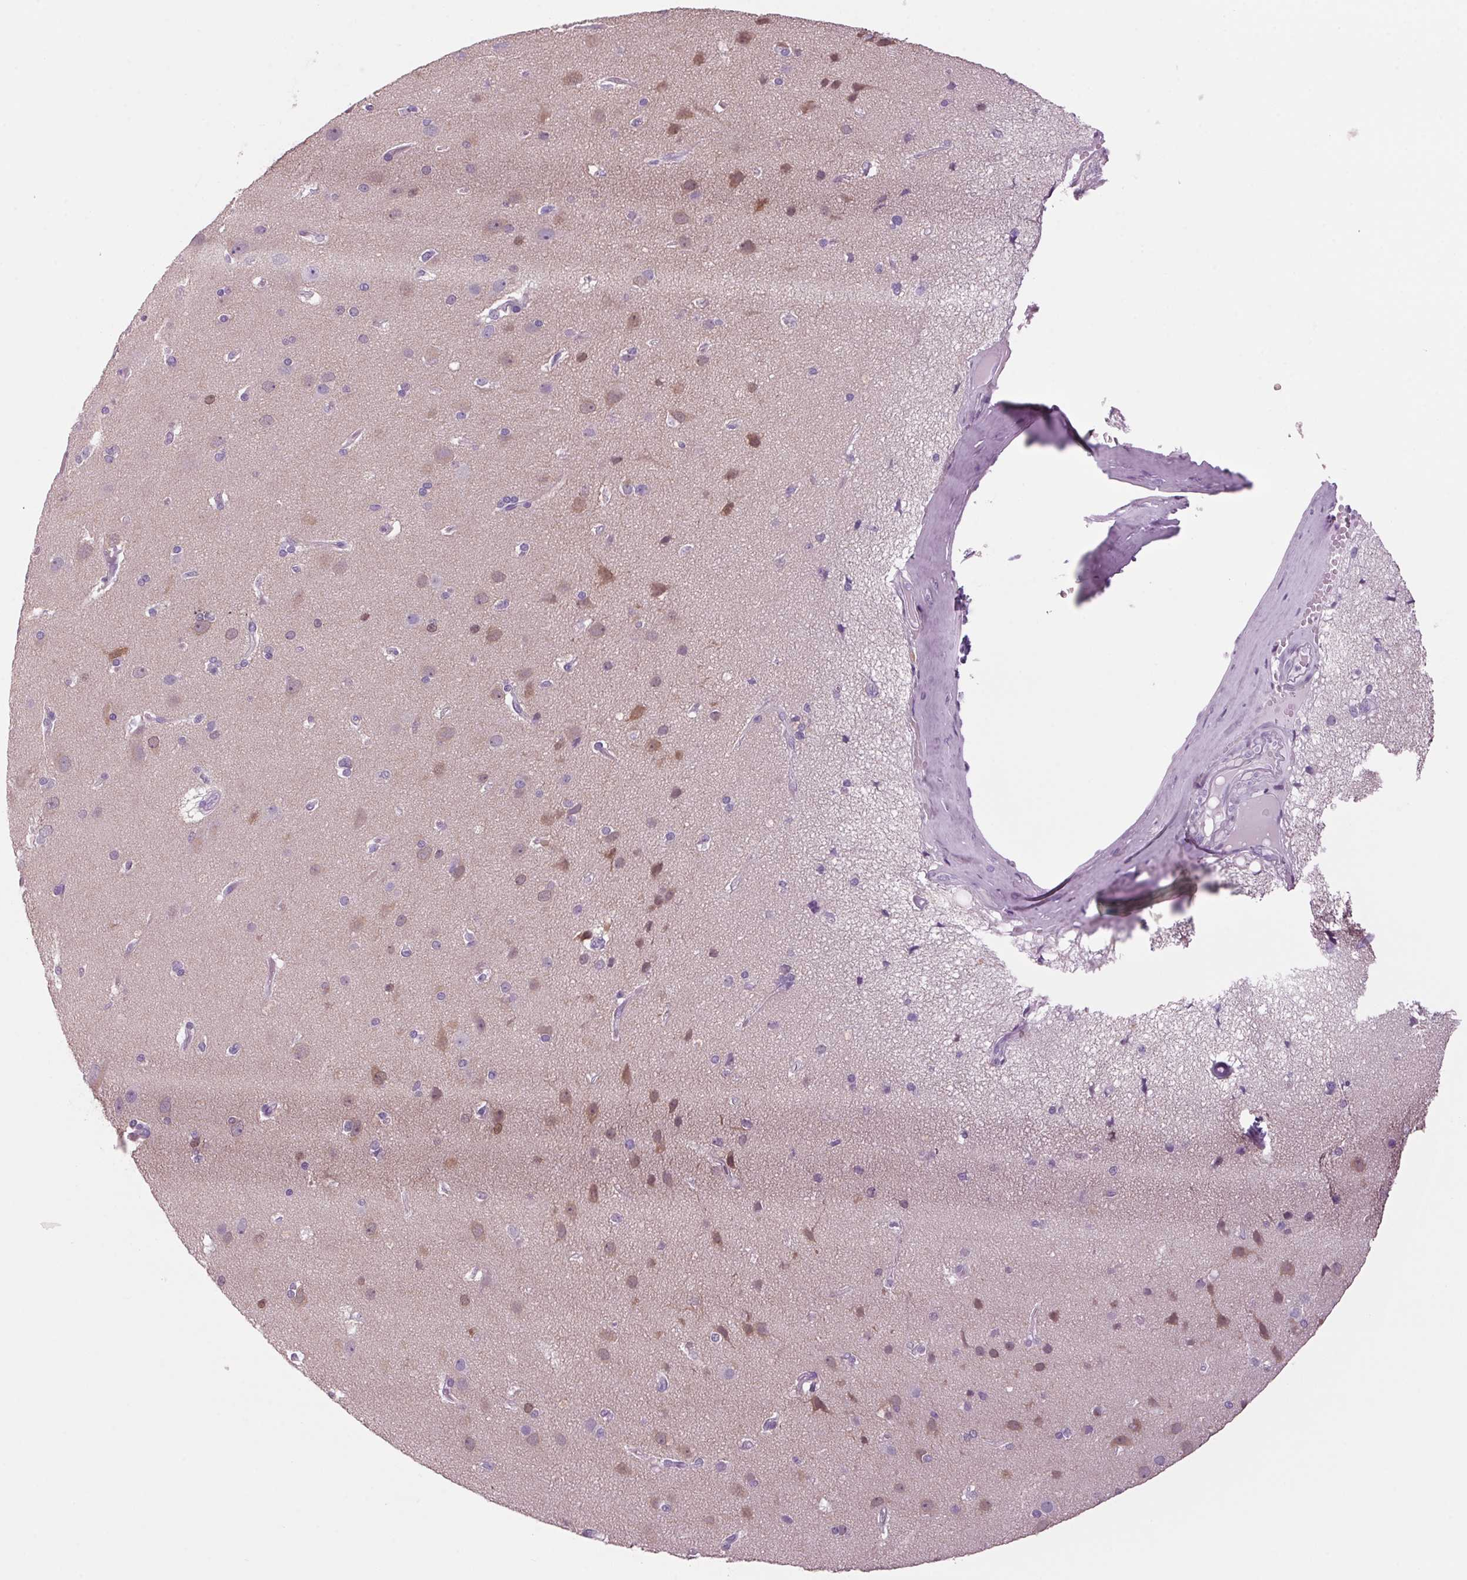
{"staining": {"intensity": "negative", "quantity": "none", "location": "none"}, "tissue": "cerebral cortex", "cell_type": "Endothelial cells", "image_type": "normal", "snomed": [{"axis": "morphology", "description": "Normal tissue, NOS"}, {"axis": "morphology", "description": "Glioma, malignant, High grade"}, {"axis": "topography", "description": "Cerebral cortex"}], "caption": "DAB immunohistochemical staining of benign human cerebral cortex demonstrates no significant expression in endothelial cells.", "gene": "PPP1R1A", "patient": {"sex": "male", "age": 71}}